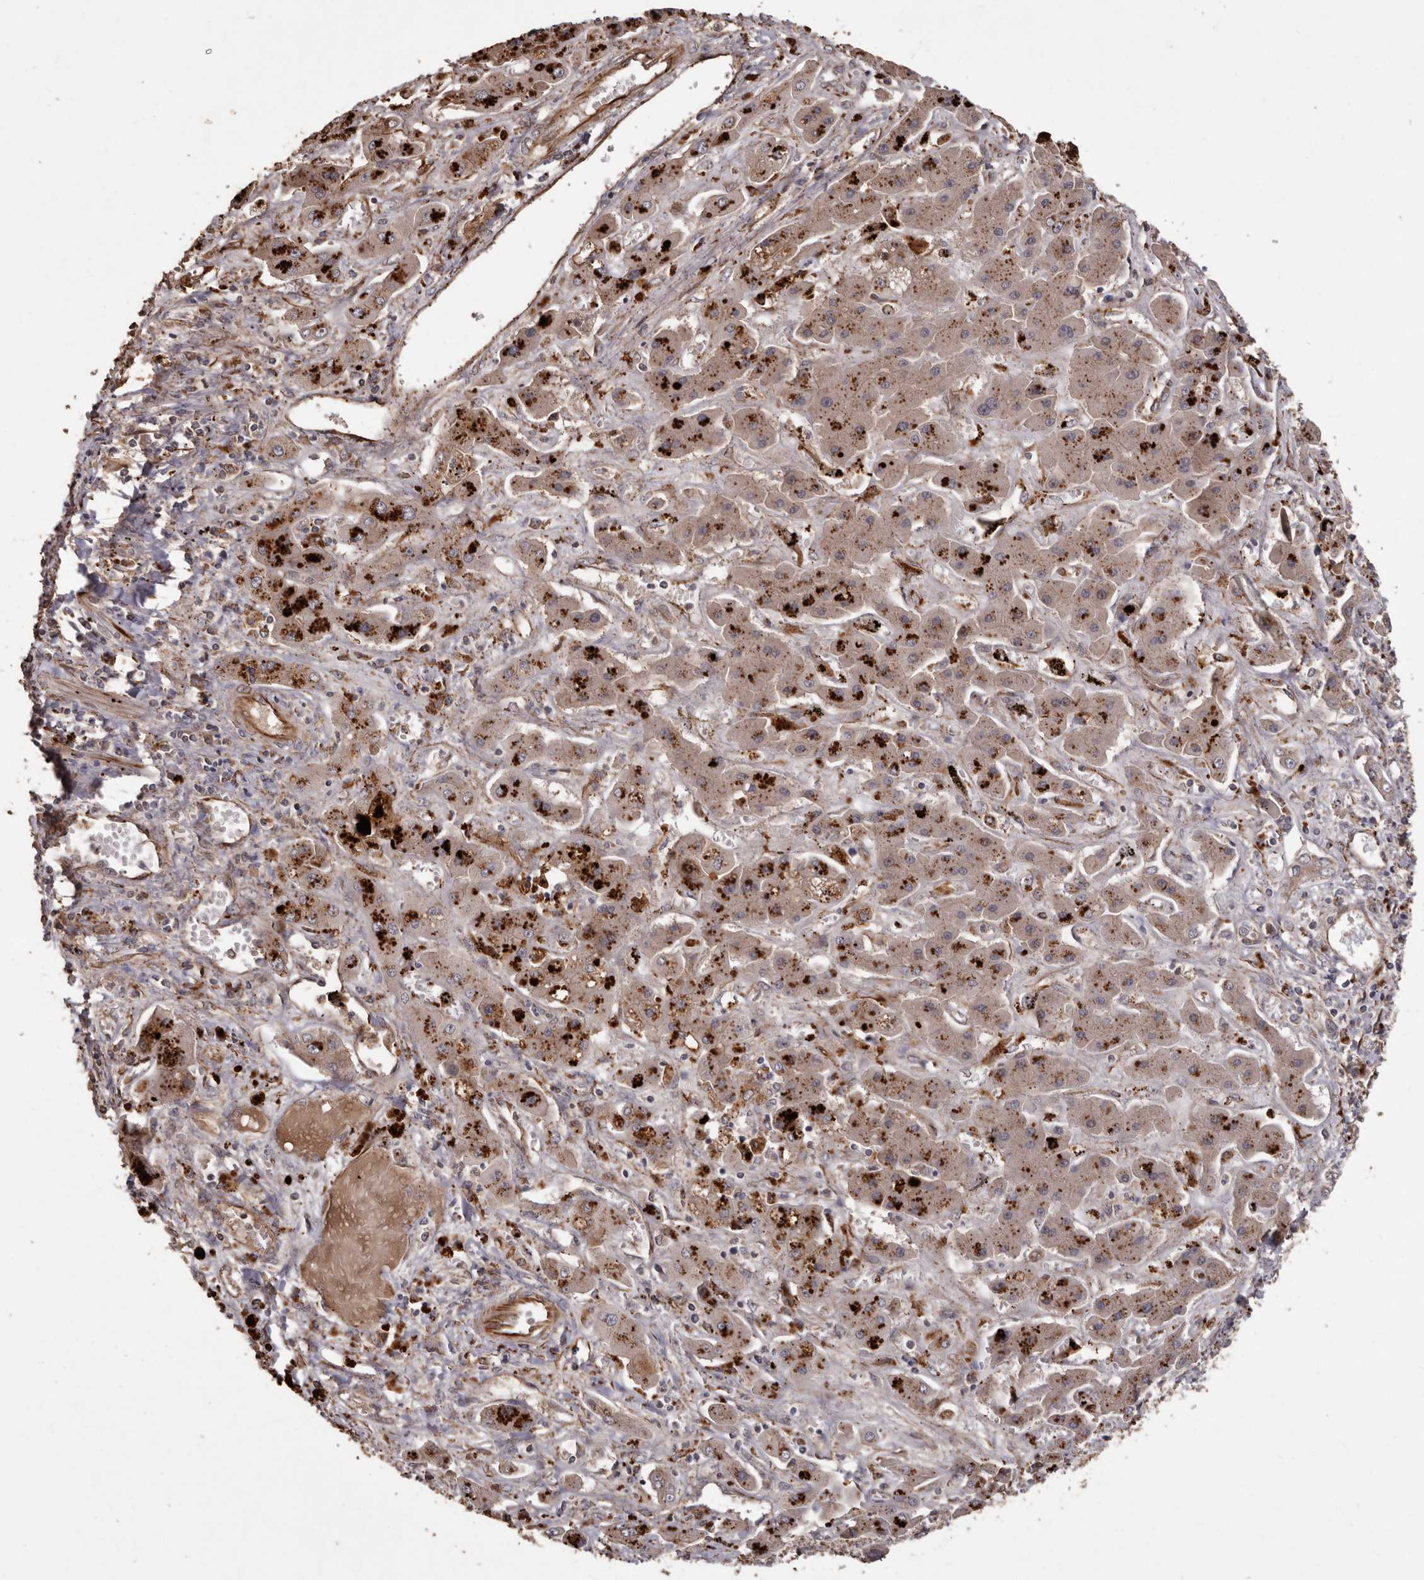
{"staining": {"intensity": "weak", "quantity": ">75%", "location": "cytoplasmic/membranous"}, "tissue": "liver cancer", "cell_type": "Tumor cells", "image_type": "cancer", "snomed": [{"axis": "morphology", "description": "Cholangiocarcinoma"}, {"axis": "topography", "description": "Liver"}], "caption": "Liver cholangiocarcinoma was stained to show a protein in brown. There is low levels of weak cytoplasmic/membranous staining in approximately >75% of tumor cells.", "gene": "BRAT1", "patient": {"sex": "male", "age": 67}}